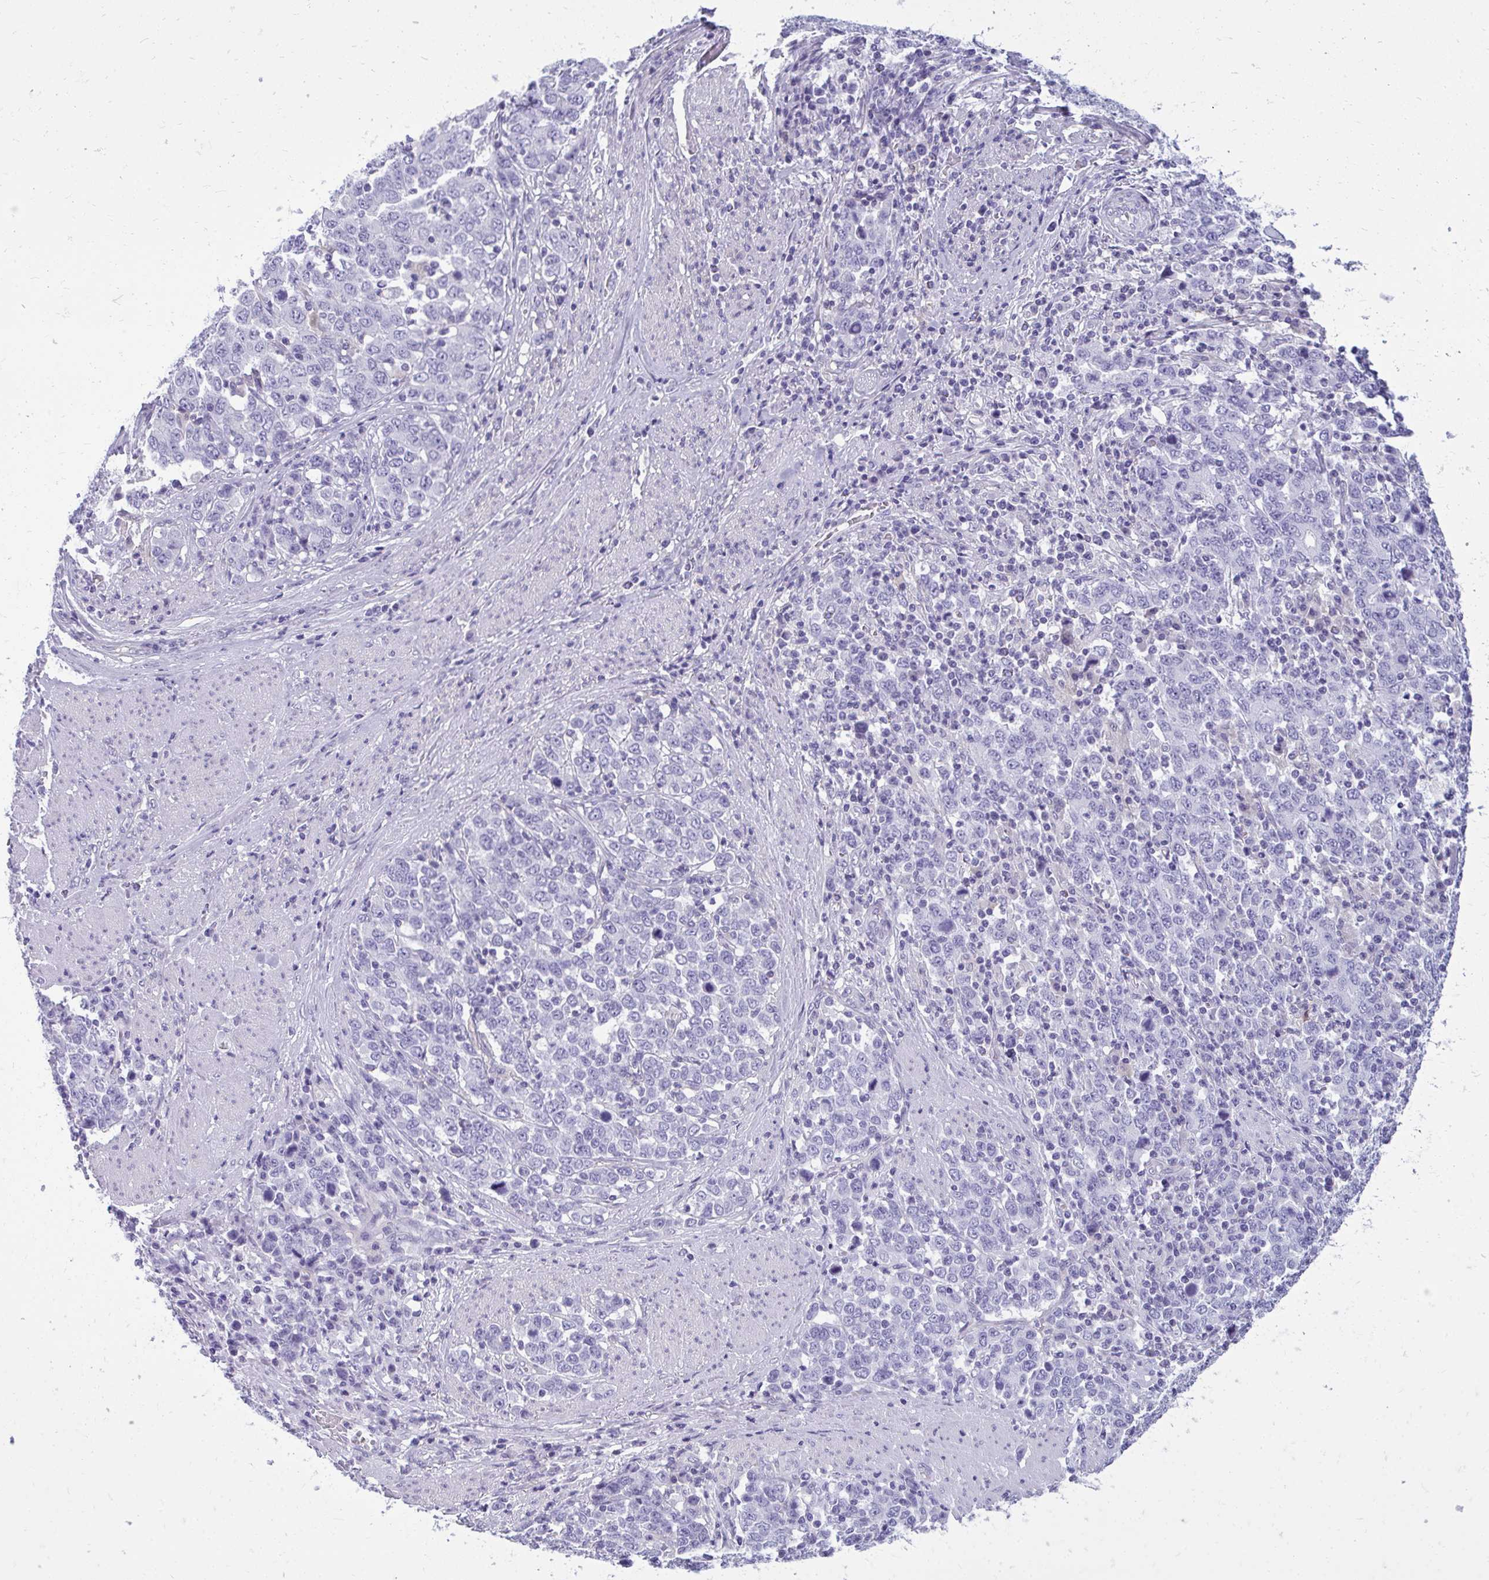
{"staining": {"intensity": "negative", "quantity": "none", "location": "none"}, "tissue": "stomach cancer", "cell_type": "Tumor cells", "image_type": "cancer", "snomed": [{"axis": "morphology", "description": "Adenocarcinoma, NOS"}, {"axis": "topography", "description": "Stomach, upper"}], "caption": "Stomach cancer (adenocarcinoma) stained for a protein using immunohistochemistry (IHC) displays no staining tumor cells.", "gene": "FABP3", "patient": {"sex": "male", "age": 69}}